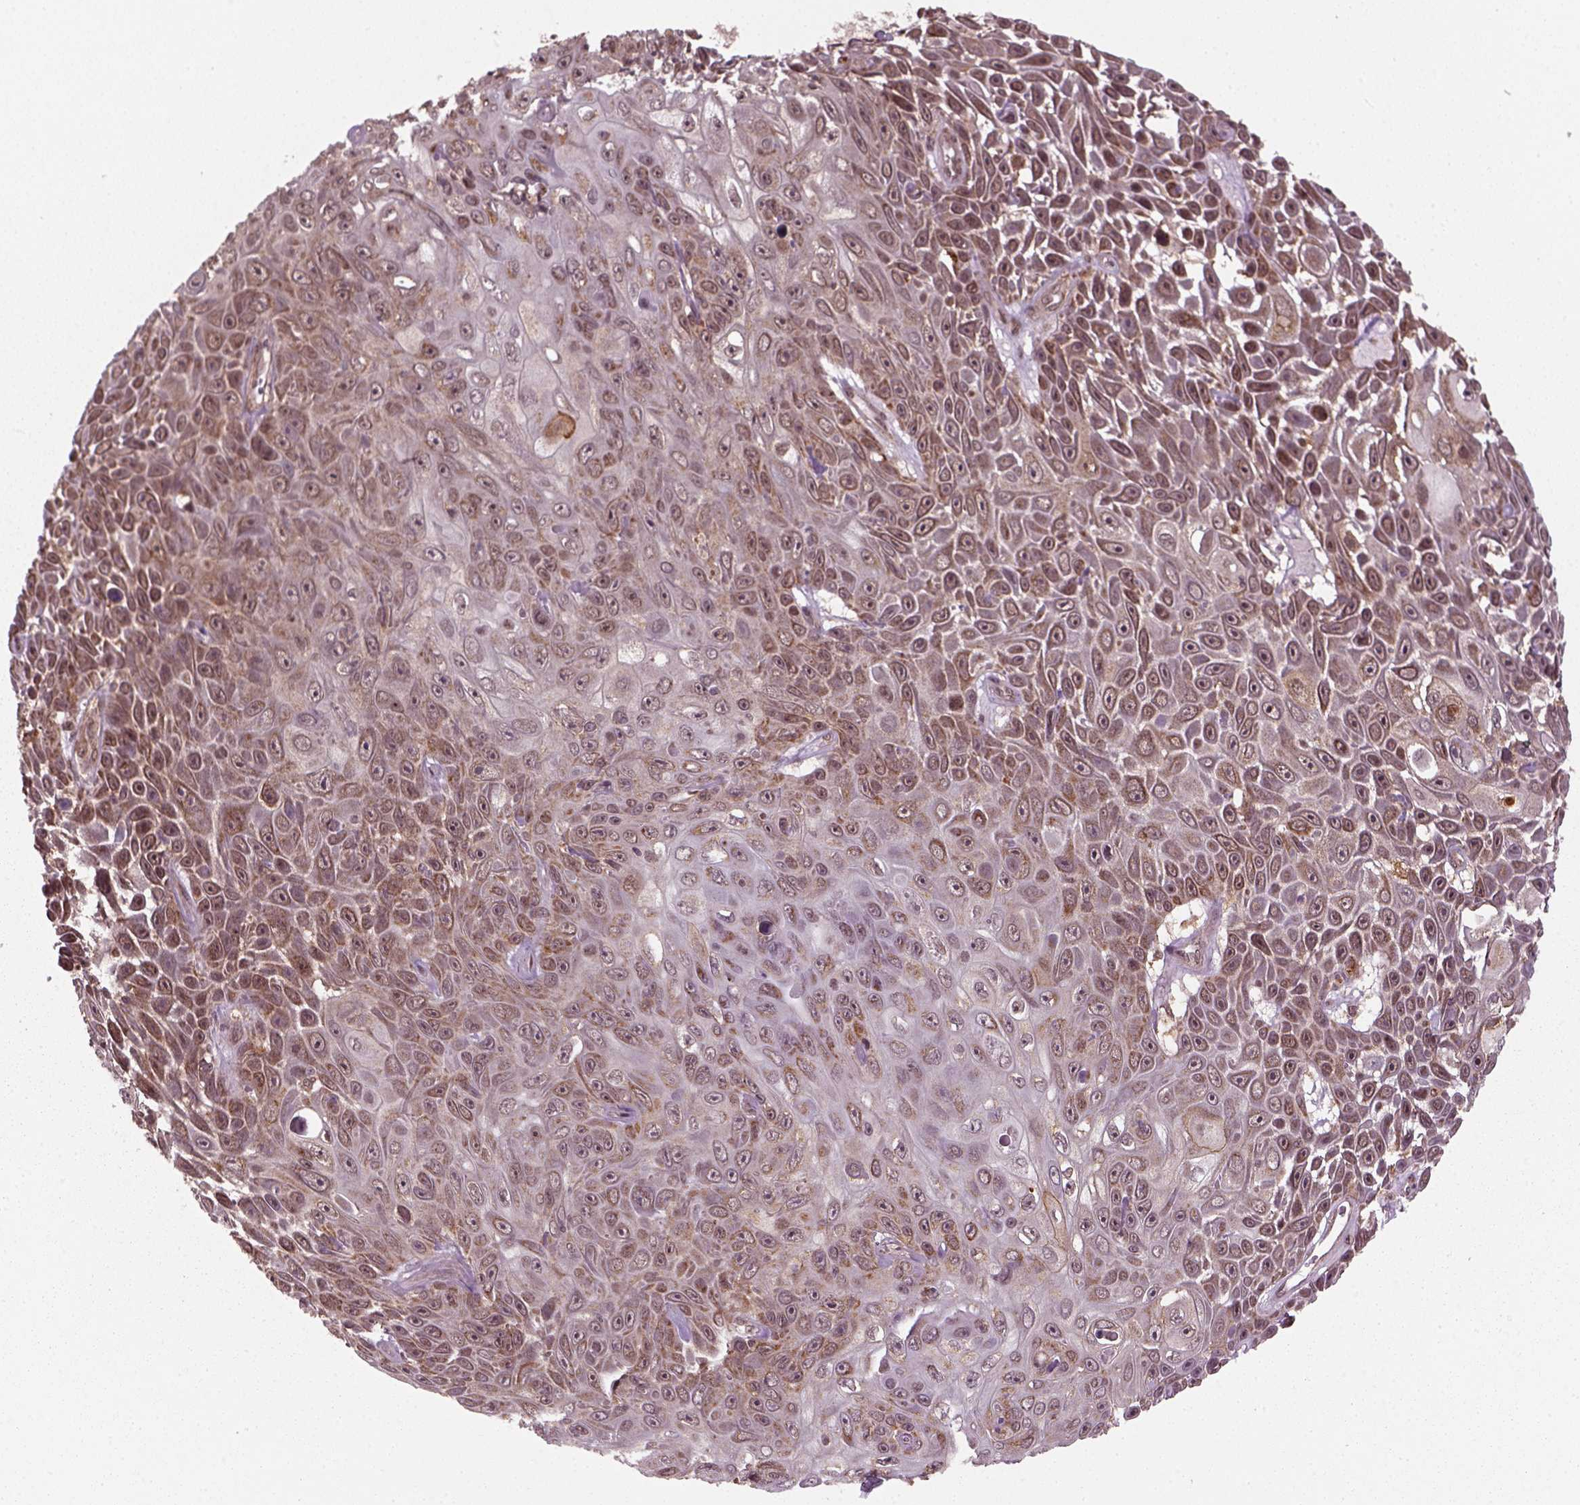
{"staining": {"intensity": "moderate", "quantity": ">75%", "location": "cytoplasmic/membranous"}, "tissue": "skin cancer", "cell_type": "Tumor cells", "image_type": "cancer", "snomed": [{"axis": "morphology", "description": "Squamous cell carcinoma, NOS"}, {"axis": "topography", "description": "Skin"}], "caption": "Protein positivity by IHC exhibits moderate cytoplasmic/membranous positivity in about >75% of tumor cells in skin cancer.", "gene": "NUDT9", "patient": {"sex": "male", "age": 82}}